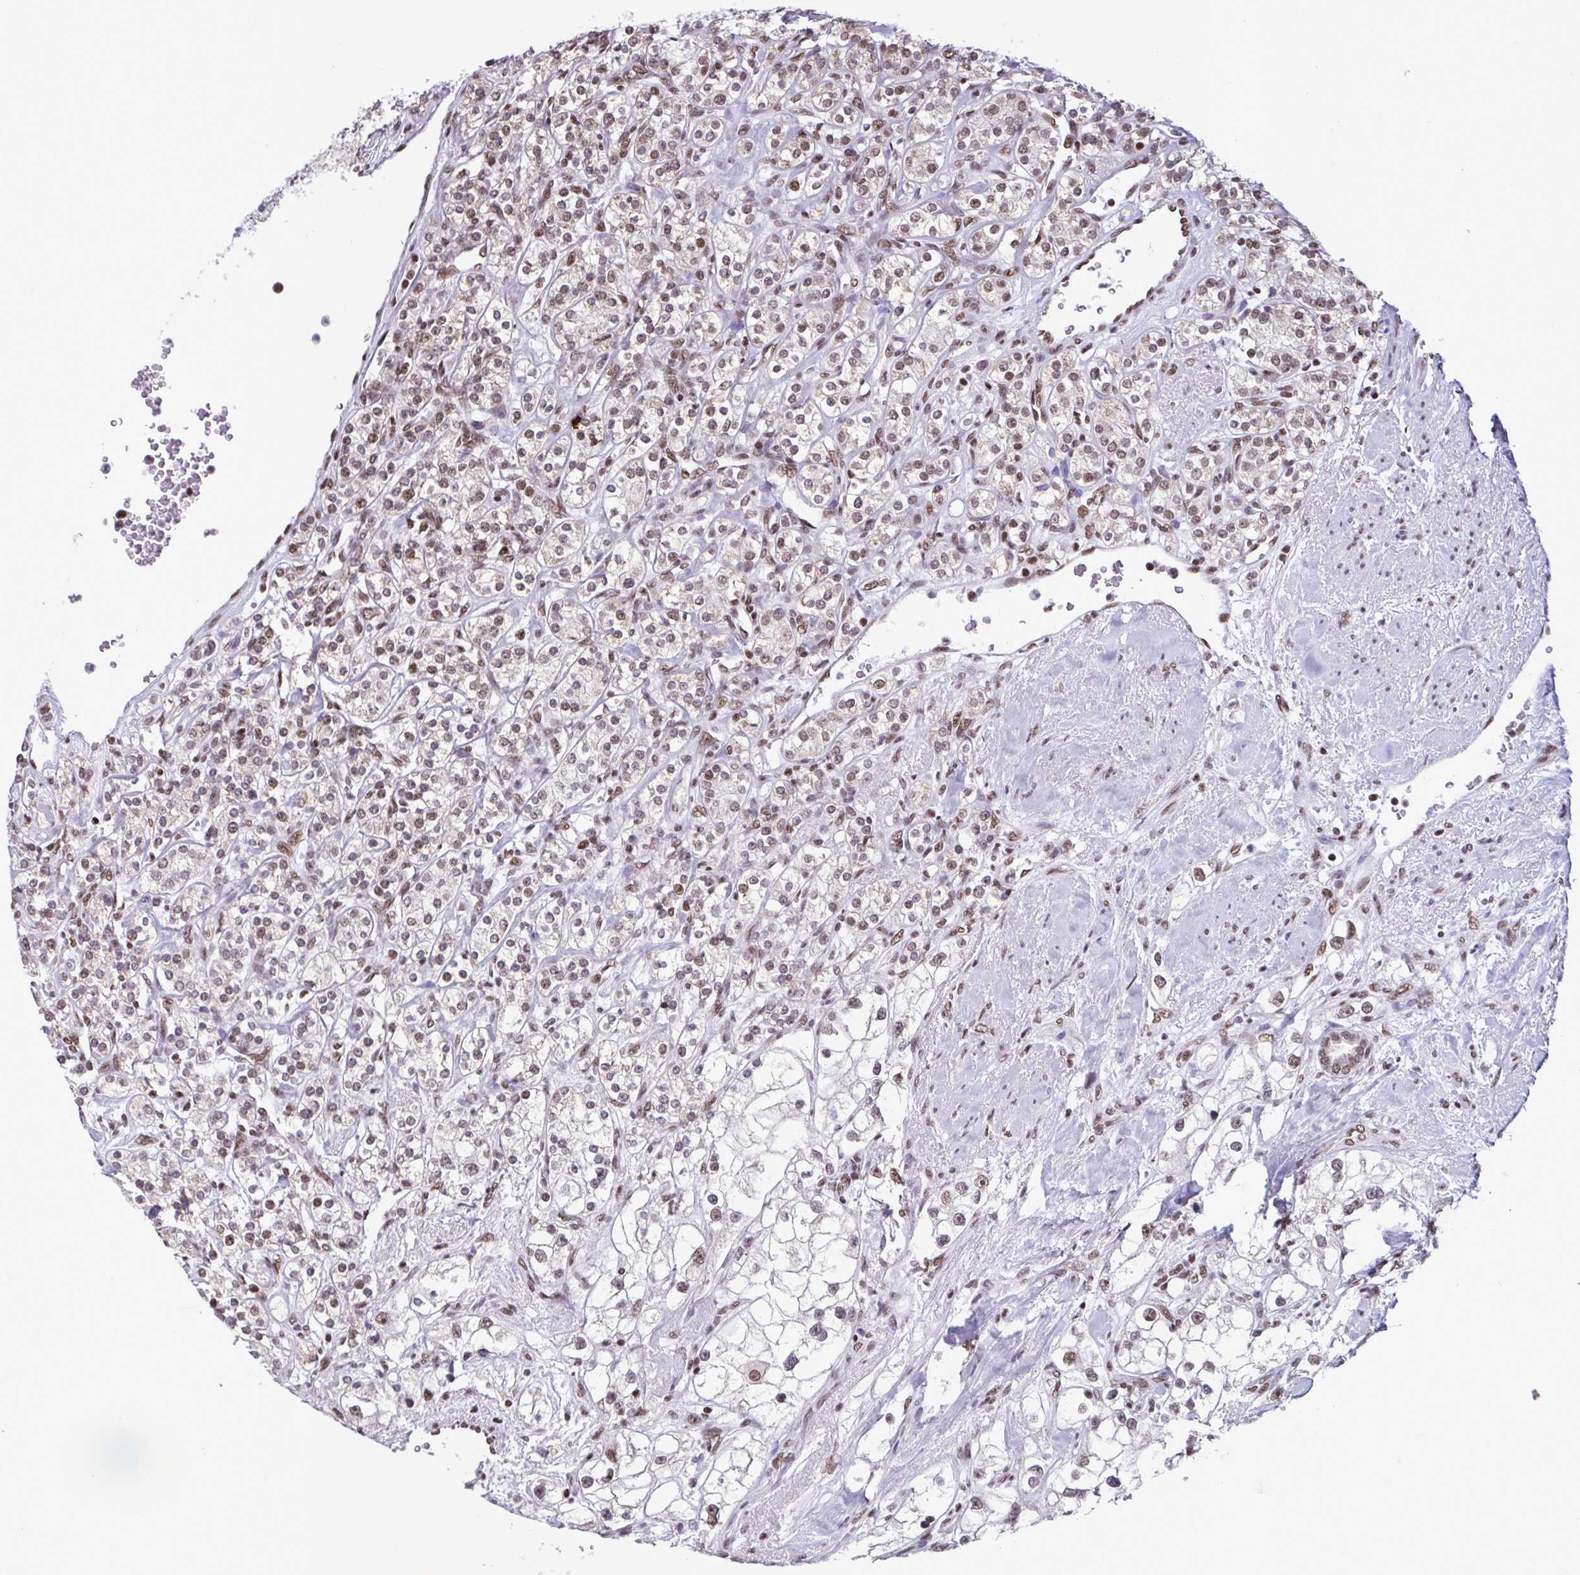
{"staining": {"intensity": "moderate", "quantity": "25%-75%", "location": "nuclear"}, "tissue": "renal cancer", "cell_type": "Tumor cells", "image_type": "cancer", "snomed": [{"axis": "morphology", "description": "Adenocarcinoma, NOS"}, {"axis": "topography", "description": "Kidney"}], "caption": "Moderate nuclear expression for a protein is appreciated in approximately 25%-75% of tumor cells of renal cancer (adenocarcinoma) using immunohistochemistry (IHC).", "gene": "TIMM21", "patient": {"sex": "male", "age": 77}}